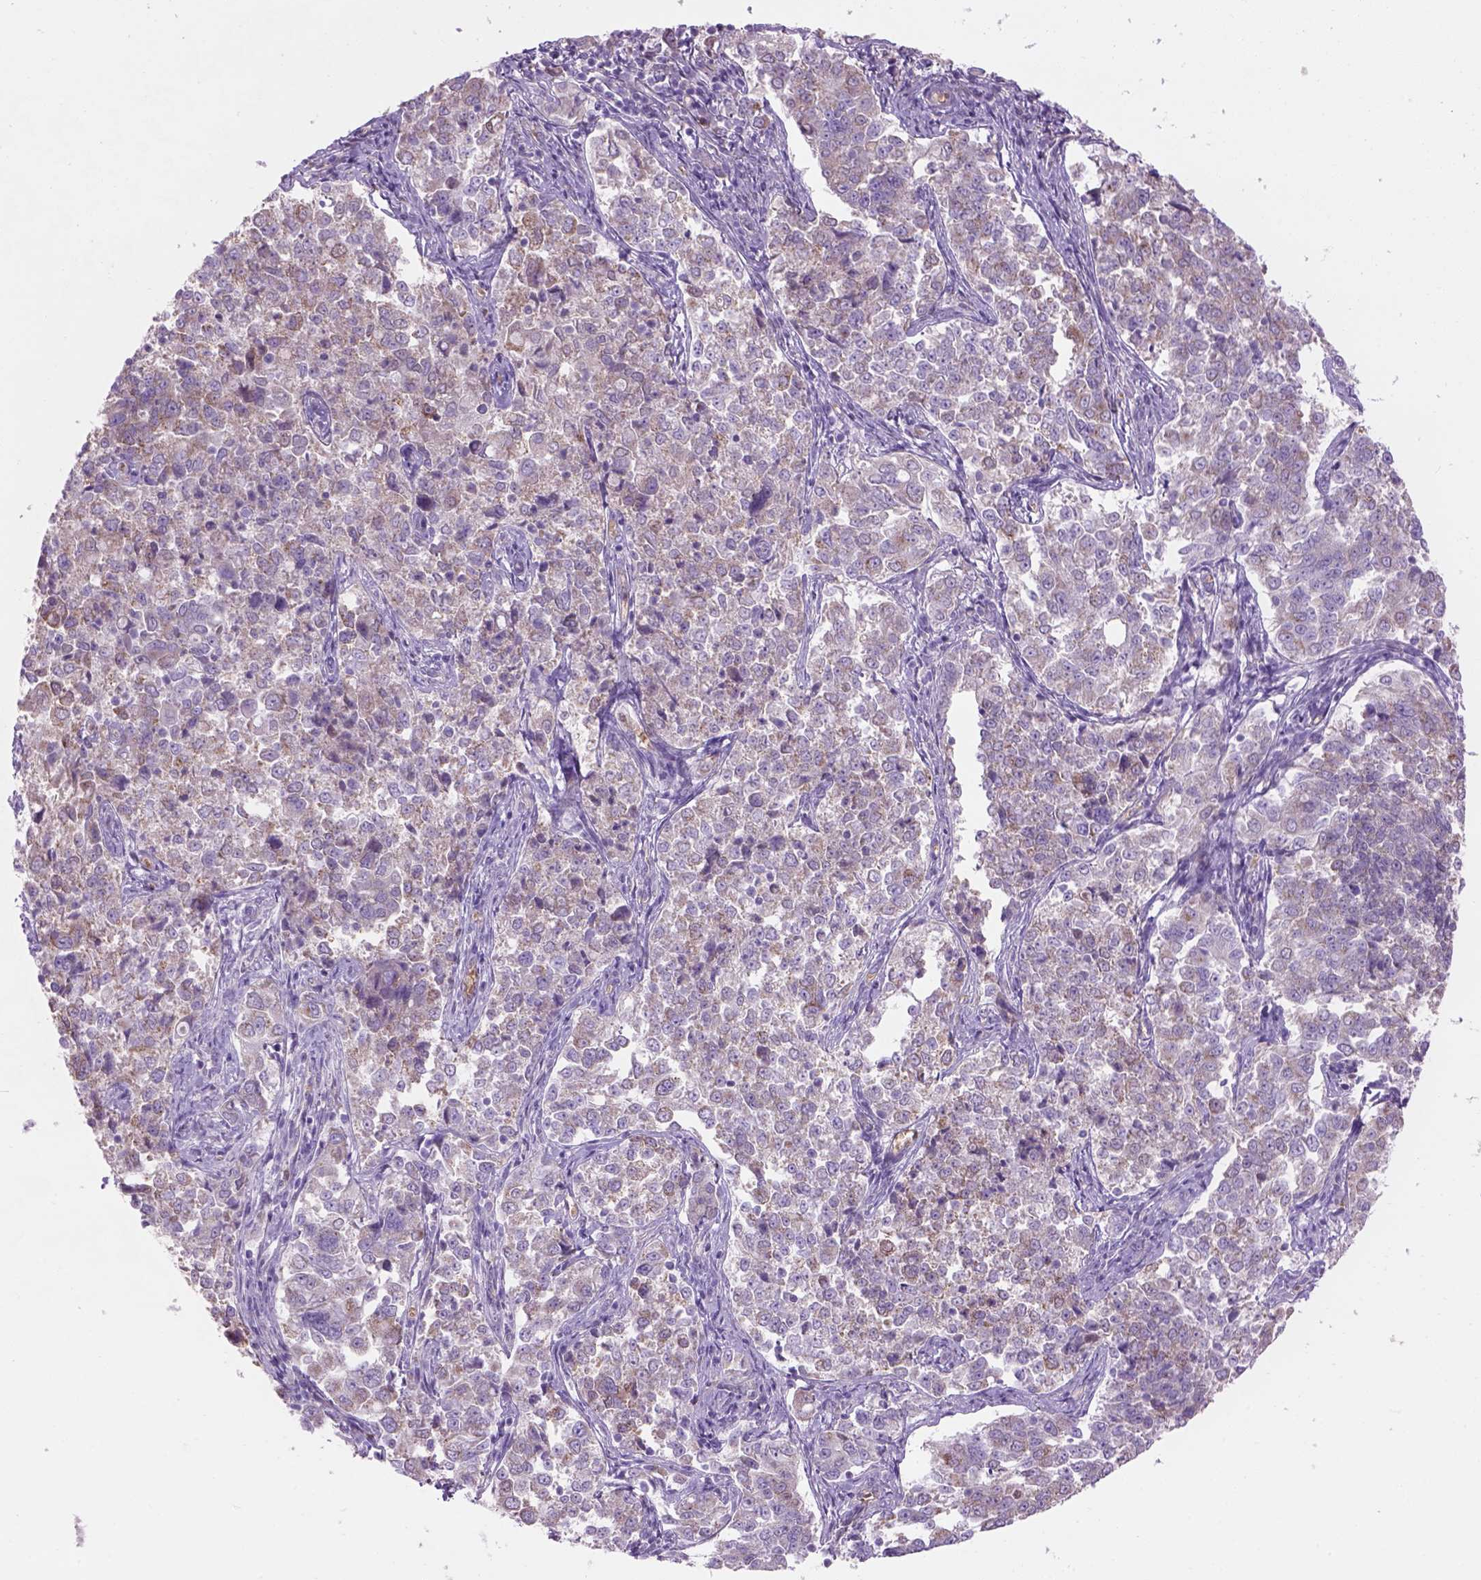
{"staining": {"intensity": "weak", "quantity": ">75%", "location": "cytoplasmic/membranous"}, "tissue": "endometrial cancer", "cell_type": "Tumor cells", "image_type": "cancer", "snomed": [{"axis": "morphology", "description": "Adenocarcinoma, NOS"}, {"axis": "topography", "description": "Endometrium"}], "caption": "Immunohistochemical staining of human endometrial cancer (adenocarcinoma) reveals low levels of weak cytoplasmic/membranous protein staining in approximately >75% of tumor cells. Nuclei are stained in blue.", "gene": "CD84", "patient": {"sex": "female", "age": 43}}